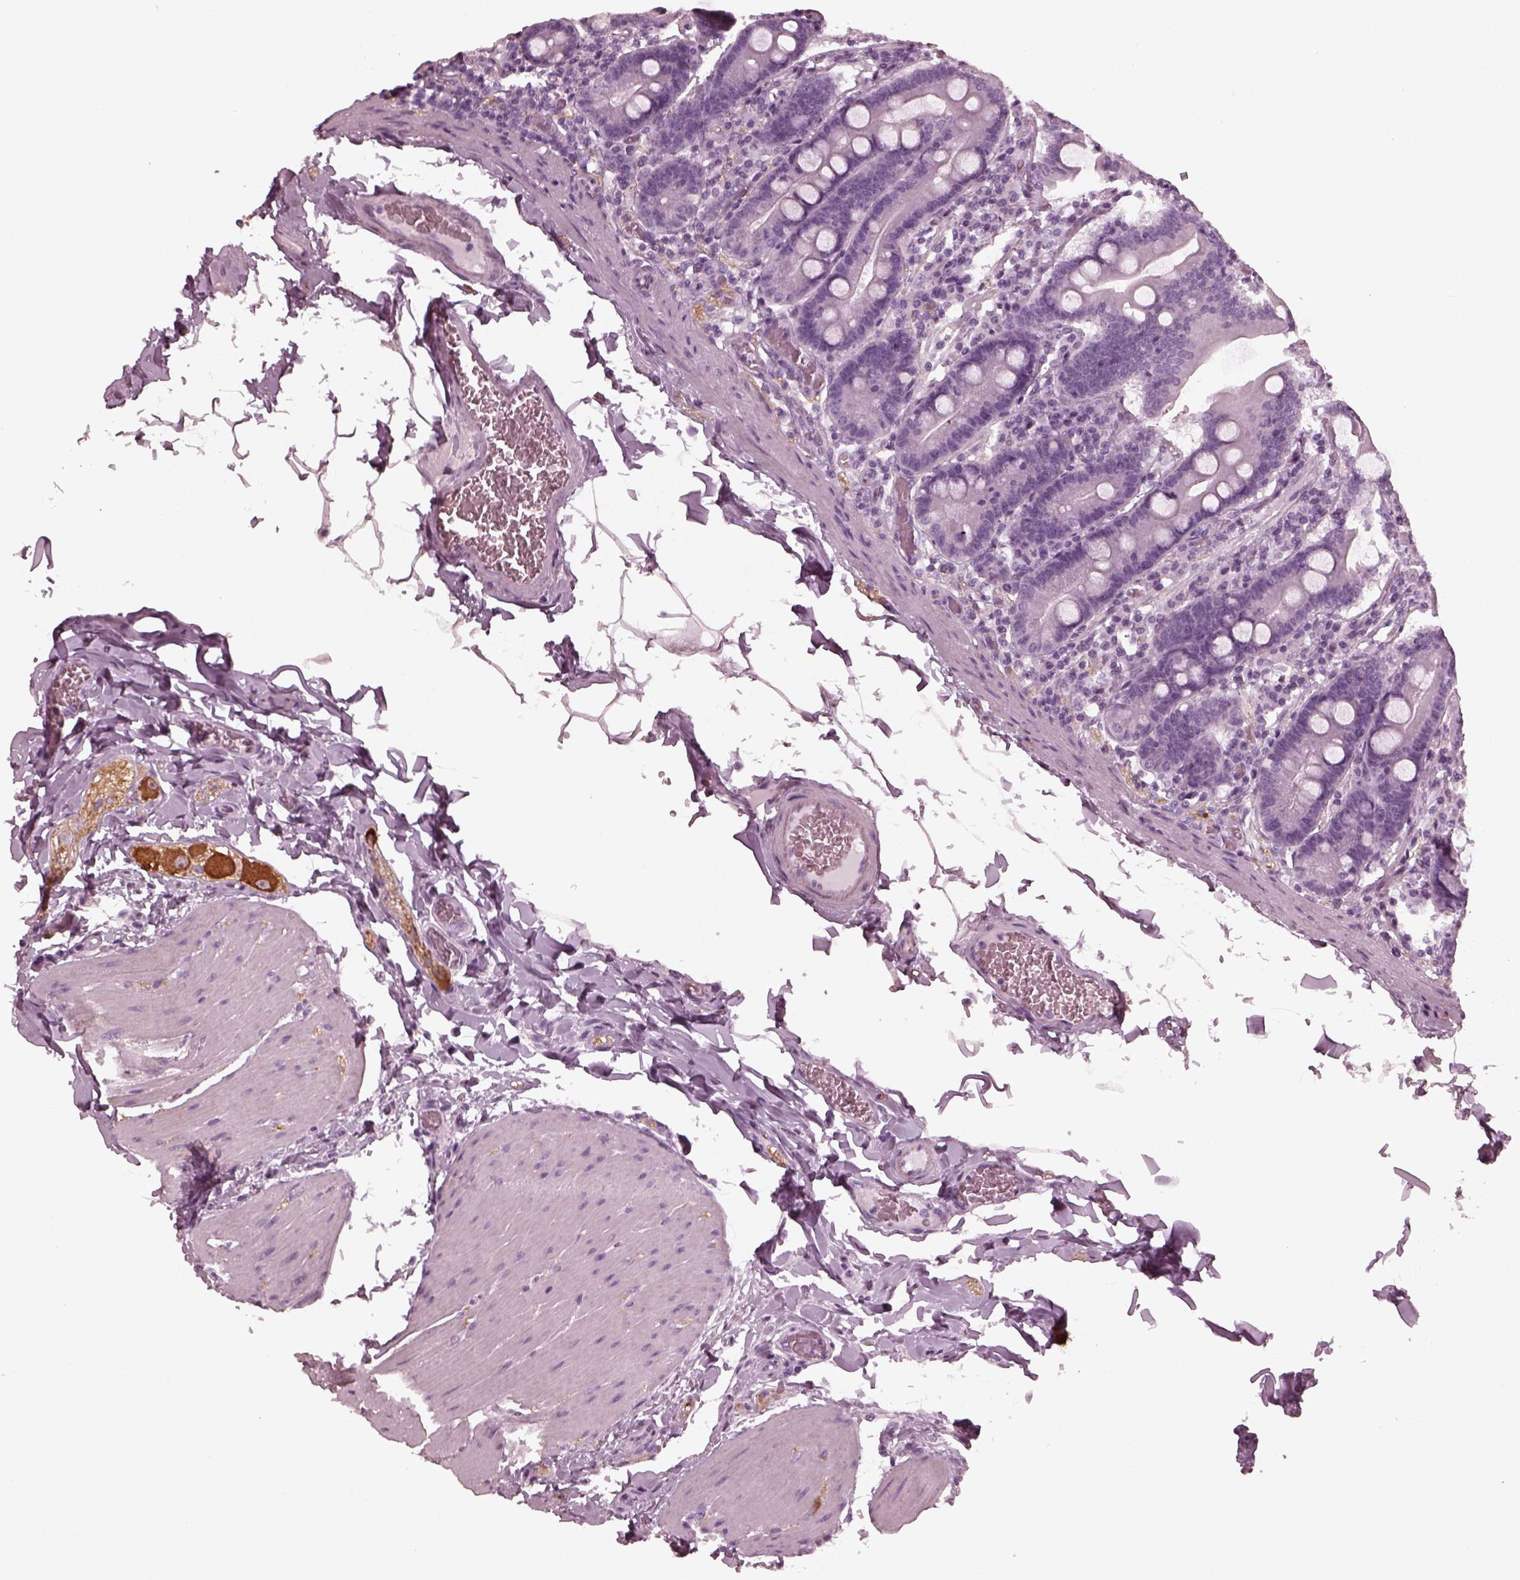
{"staining": {"intensity": "negative", "quantity": "none", "location": "none"}, "tissue": "small intestine", "cell_type": "Glandular cells", "image_type": "normal", "snomed": [{"axis": "morphology", "description": "Normal tissue, NOS"}, {"axis": "topography", "description": "Small intestine"}], "caption": "The IHC photomicrograph has no significant expression in glandular cells of small intestine.", "gene": "GRM6", "patient": {"sex": "male", "age": 37}}